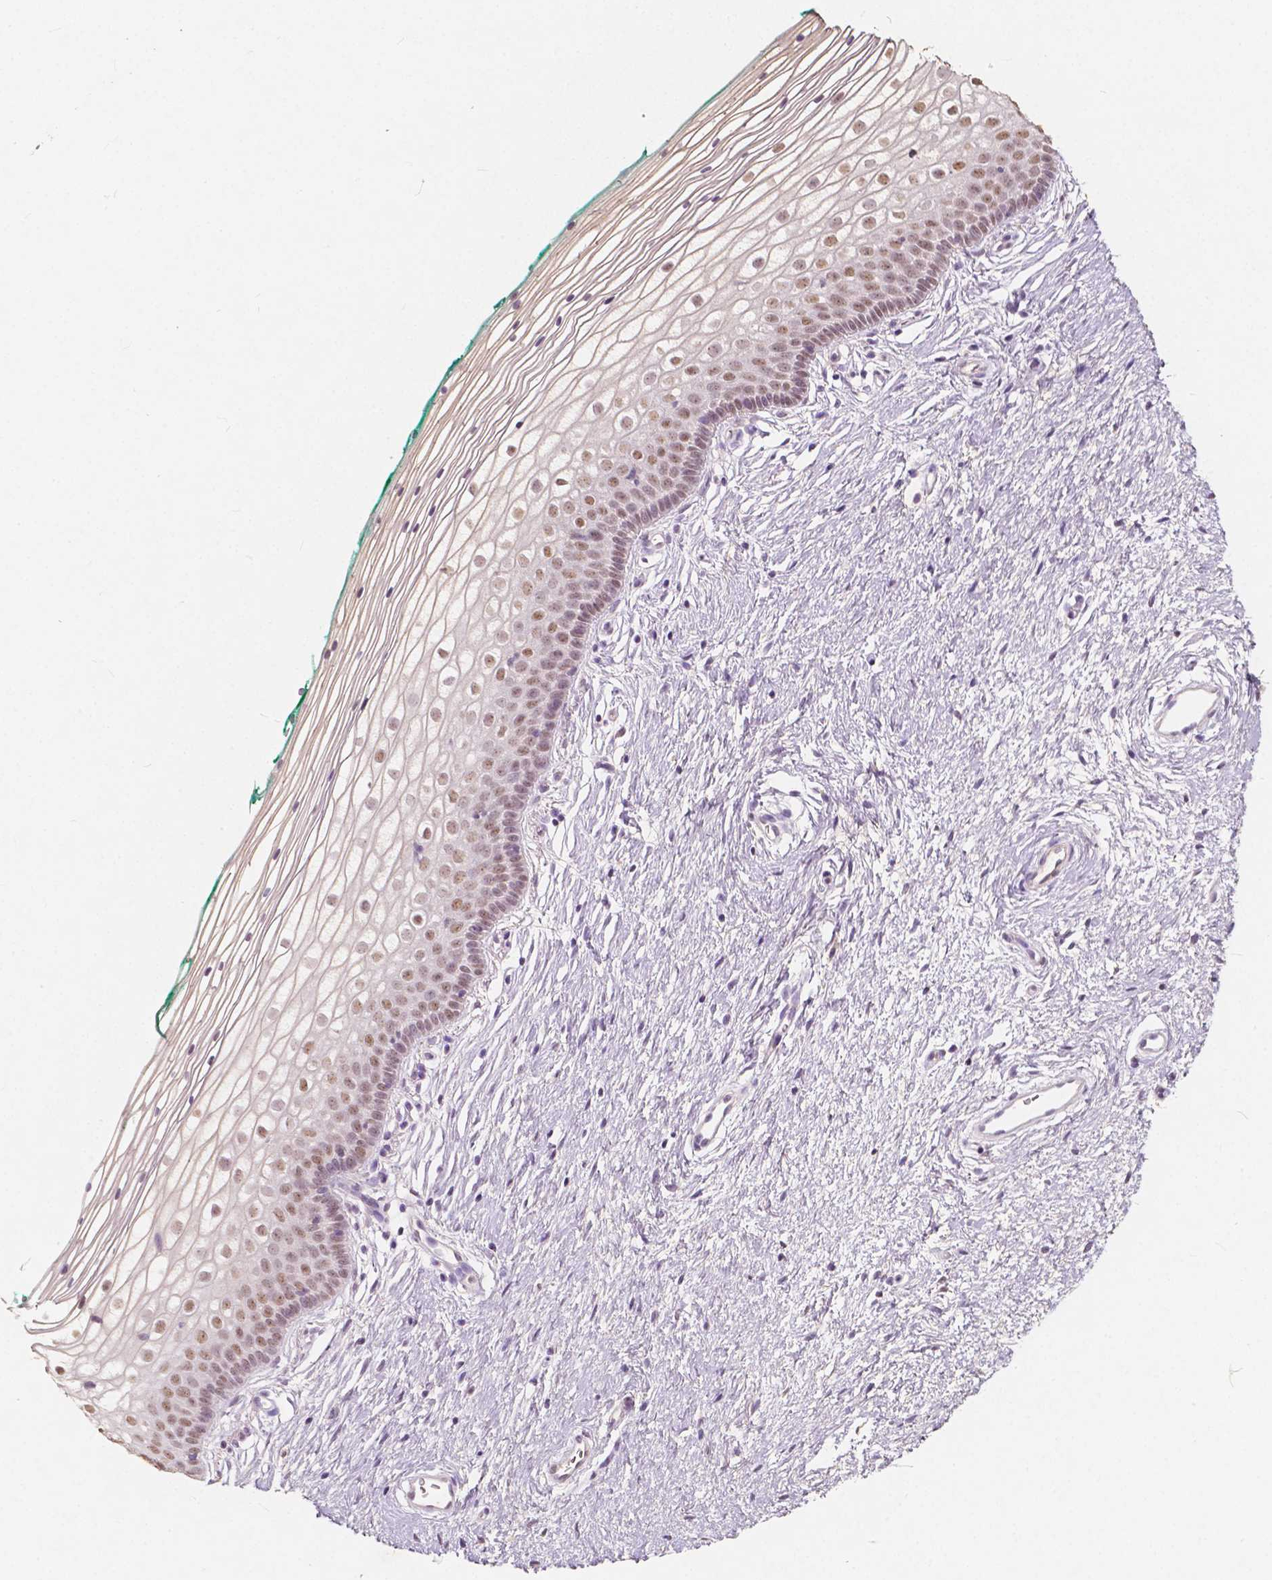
{"staining": {"intensity": "moderate", "quantity": "25%-75%", "location": "nuclear"}, "tissue": "vagina", "cell_type": "Squamous epithelial cells", "image_type": "normal", "snomed": [{"axis": "morphology", "description": "Normal tissue, NOS"}, {"axis": "topography", "description": "Vagina"}], "caption": "Immunohistochemical staining of unremarkable human vagina shows 25%-75% levels of moderate nuclear protein staining in about 25%-75% of squamous epithelial cells. The protein of interest is stained brown, and the nuclei are stained in blue (DAB (3,3'-diaminobenzidine) IHC with brightfield microscopy, high magnification).", "gene": "SOX15", "patient": {"sex": "female", "age": 36}}